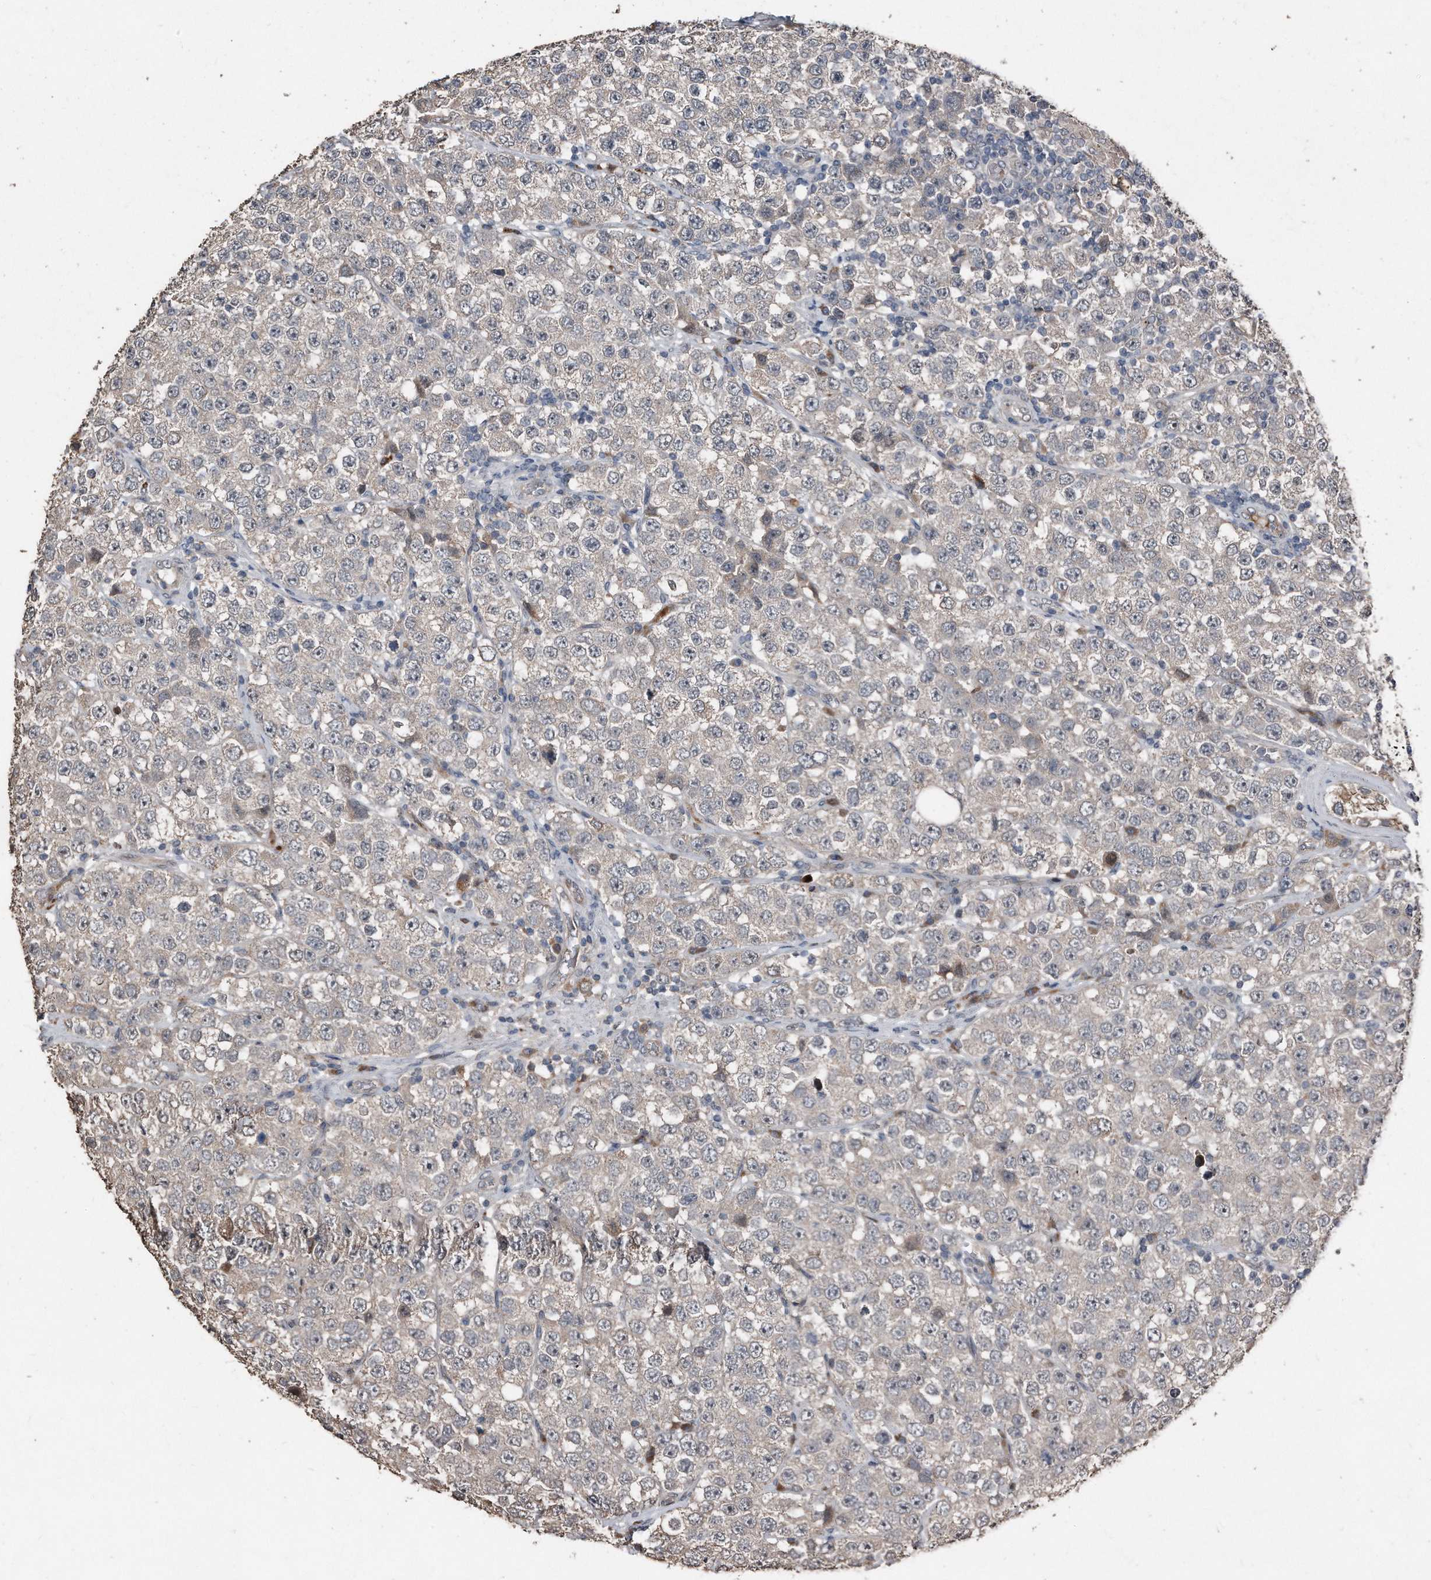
{"staining": {"intensity": "negative", "quantity": "none", "location": "none"}, "tissue": "testis cancer", "cell_type": "Tumor cells", "image_type": "cancer", "snomed": [{"axis": "morphology", "description": "Seminoma, NOS"}, {"axis": "topography", "description": "Testis"}], "caption": "A high-resolution histopathology image shows immunohistochemistry (IHC) staining of testis seminoma, which reveals no significant expression in tumor cells.", "gene": "ANKRD10", "patient": {"sex": "male", "age": 28}}